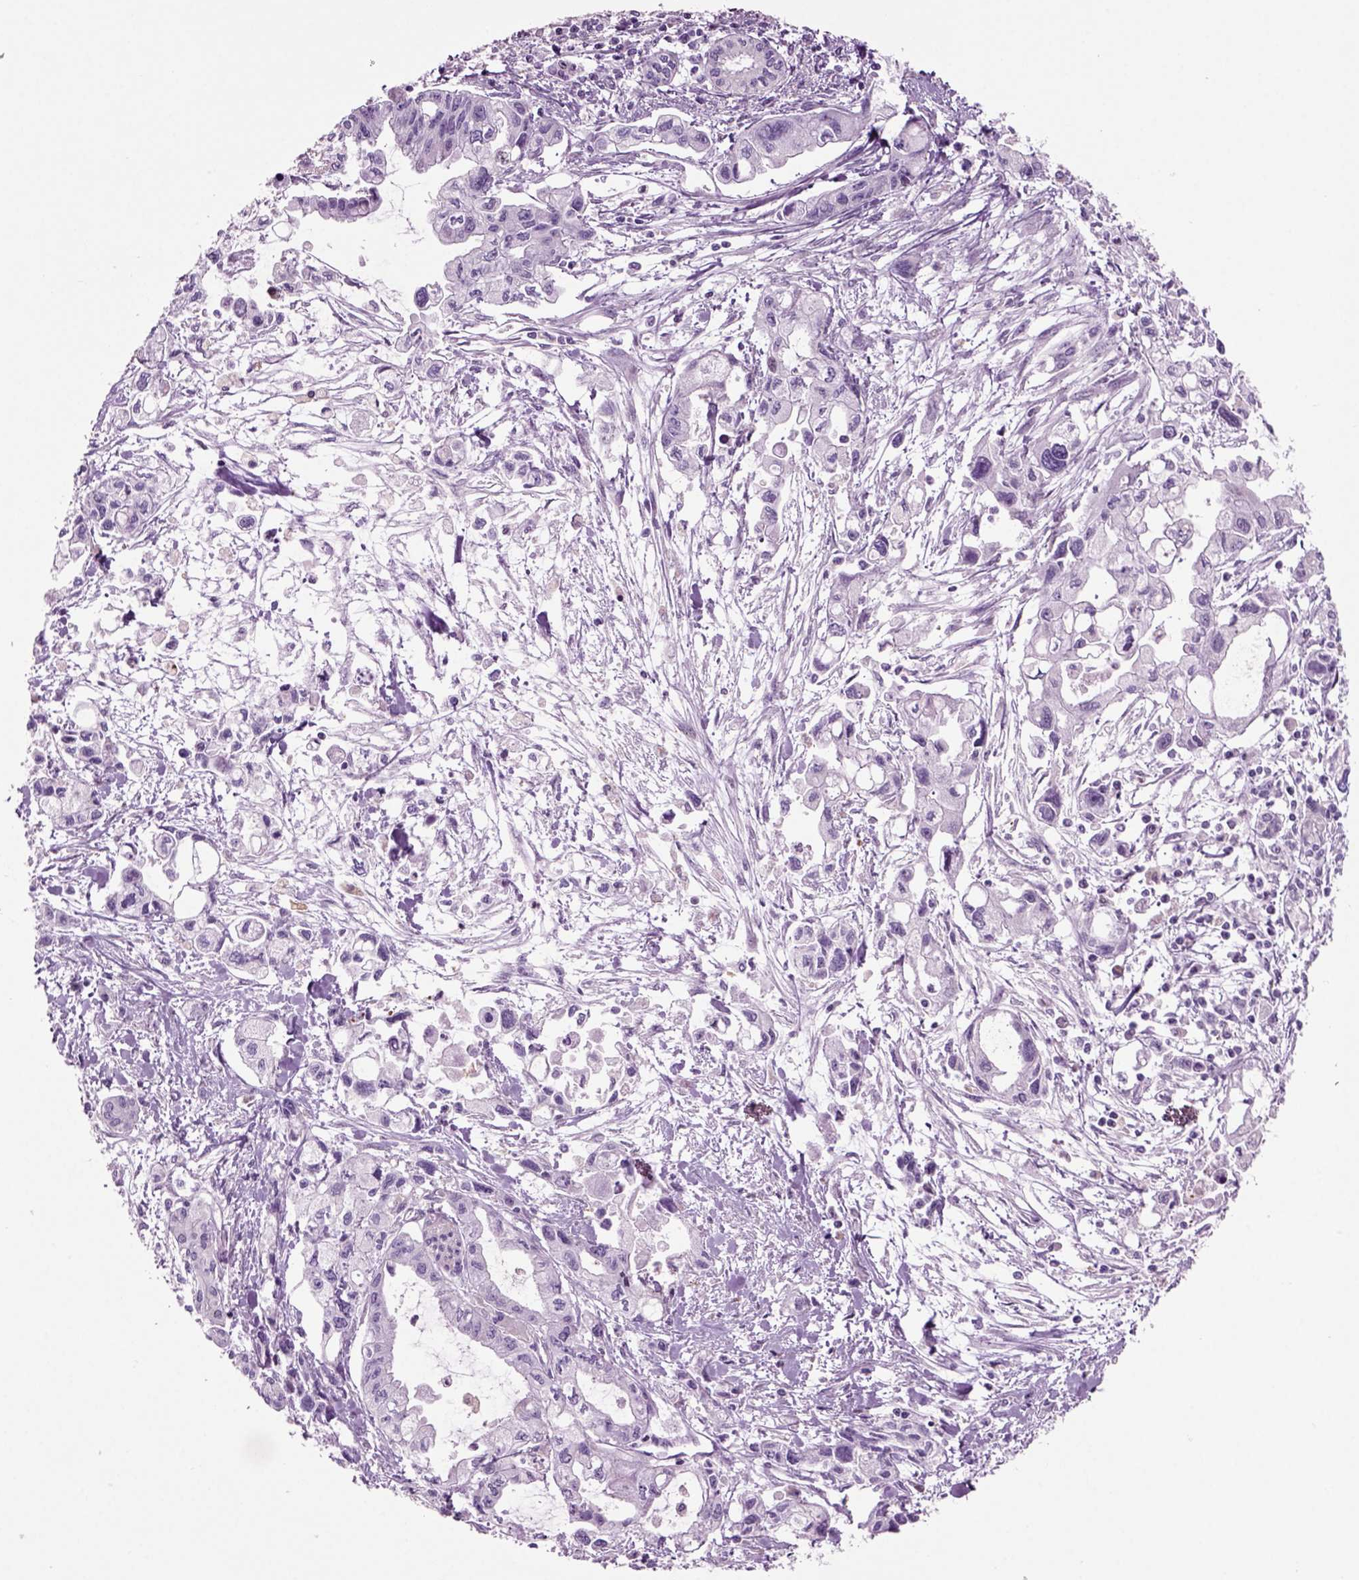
{"staining": {"intensity": "negative", "quantity": "none", "location": "none"}, "tissue": "pancreatic cancer", "cell_type": "Tumor cells", "image_type": "cancer", "snomed": [{"axis": "morphology", "description": "Adenocarcinoma, NOS"}, {"axis": "topography", "description": "Pancreas"}], "caption": "High magnification brightfield microscopy of adenocarcinoma (pancreatic) stained with DAB (brown) and counterstained with hematoxylin (blue): tumor cells show no significant expression.", "gene": "ARID3A", "patient": {"sex": "female", "age": 61}}